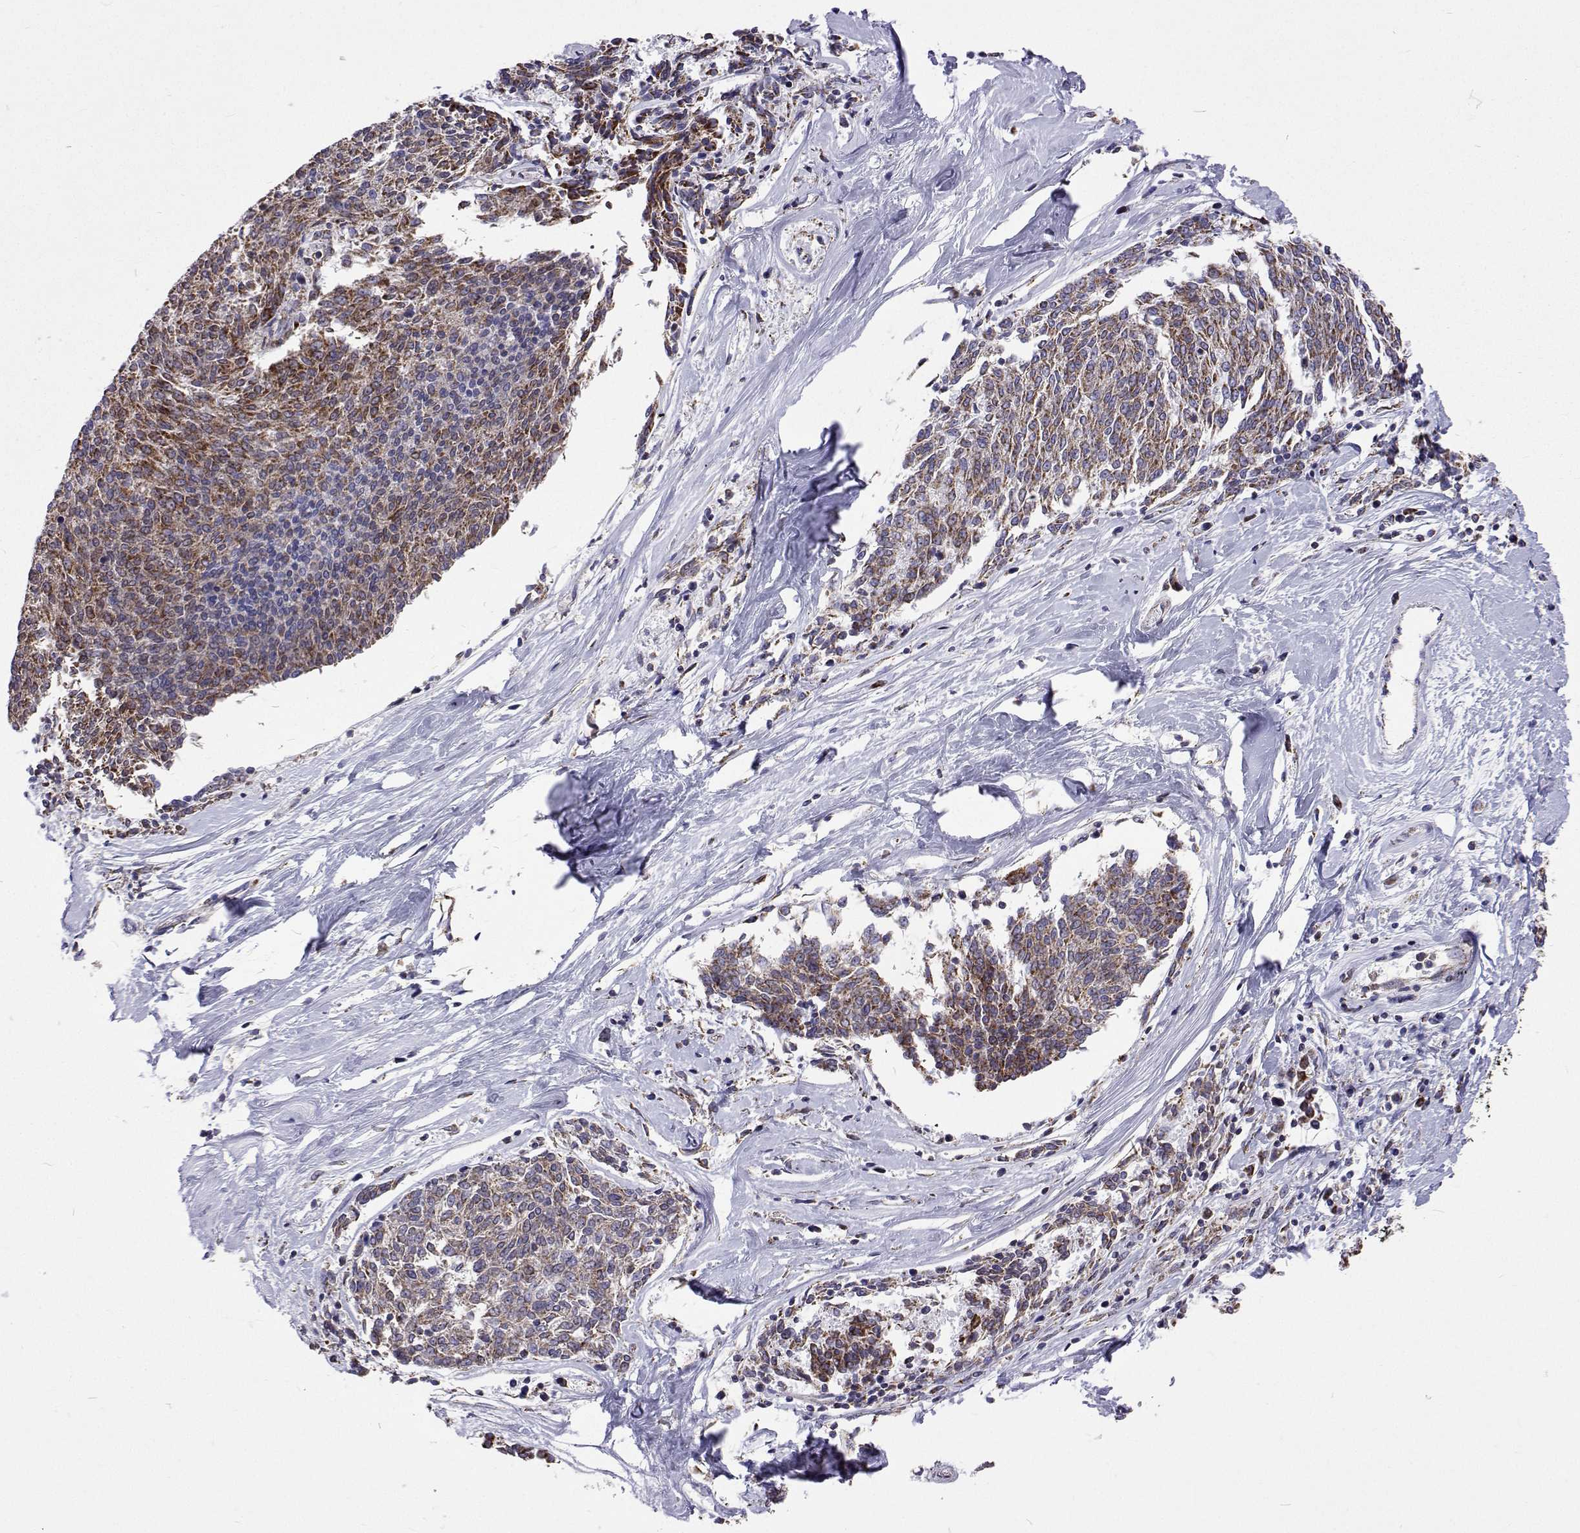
{"staining": {"intensity": "strong", "quantity": "25%-75%", "location": "cytoplasmic/membranous"}, "tissue": "melanoma", "cell_type": "Tumor cells", "image_type": "cancer", "snomed": [{"axis": "morphology", "description": "Malignant melanoma, NOS"}, {"axis": "topography", "description": "Skin"}], "caption": "Brown immunohistochemical staining in human melanoma demonstrates strong cytoplasmic/membranous staining in about 25%-75% of tumor cells.", "gene": "MCCC2", "patient": {"sex": "female", "age": 72}}